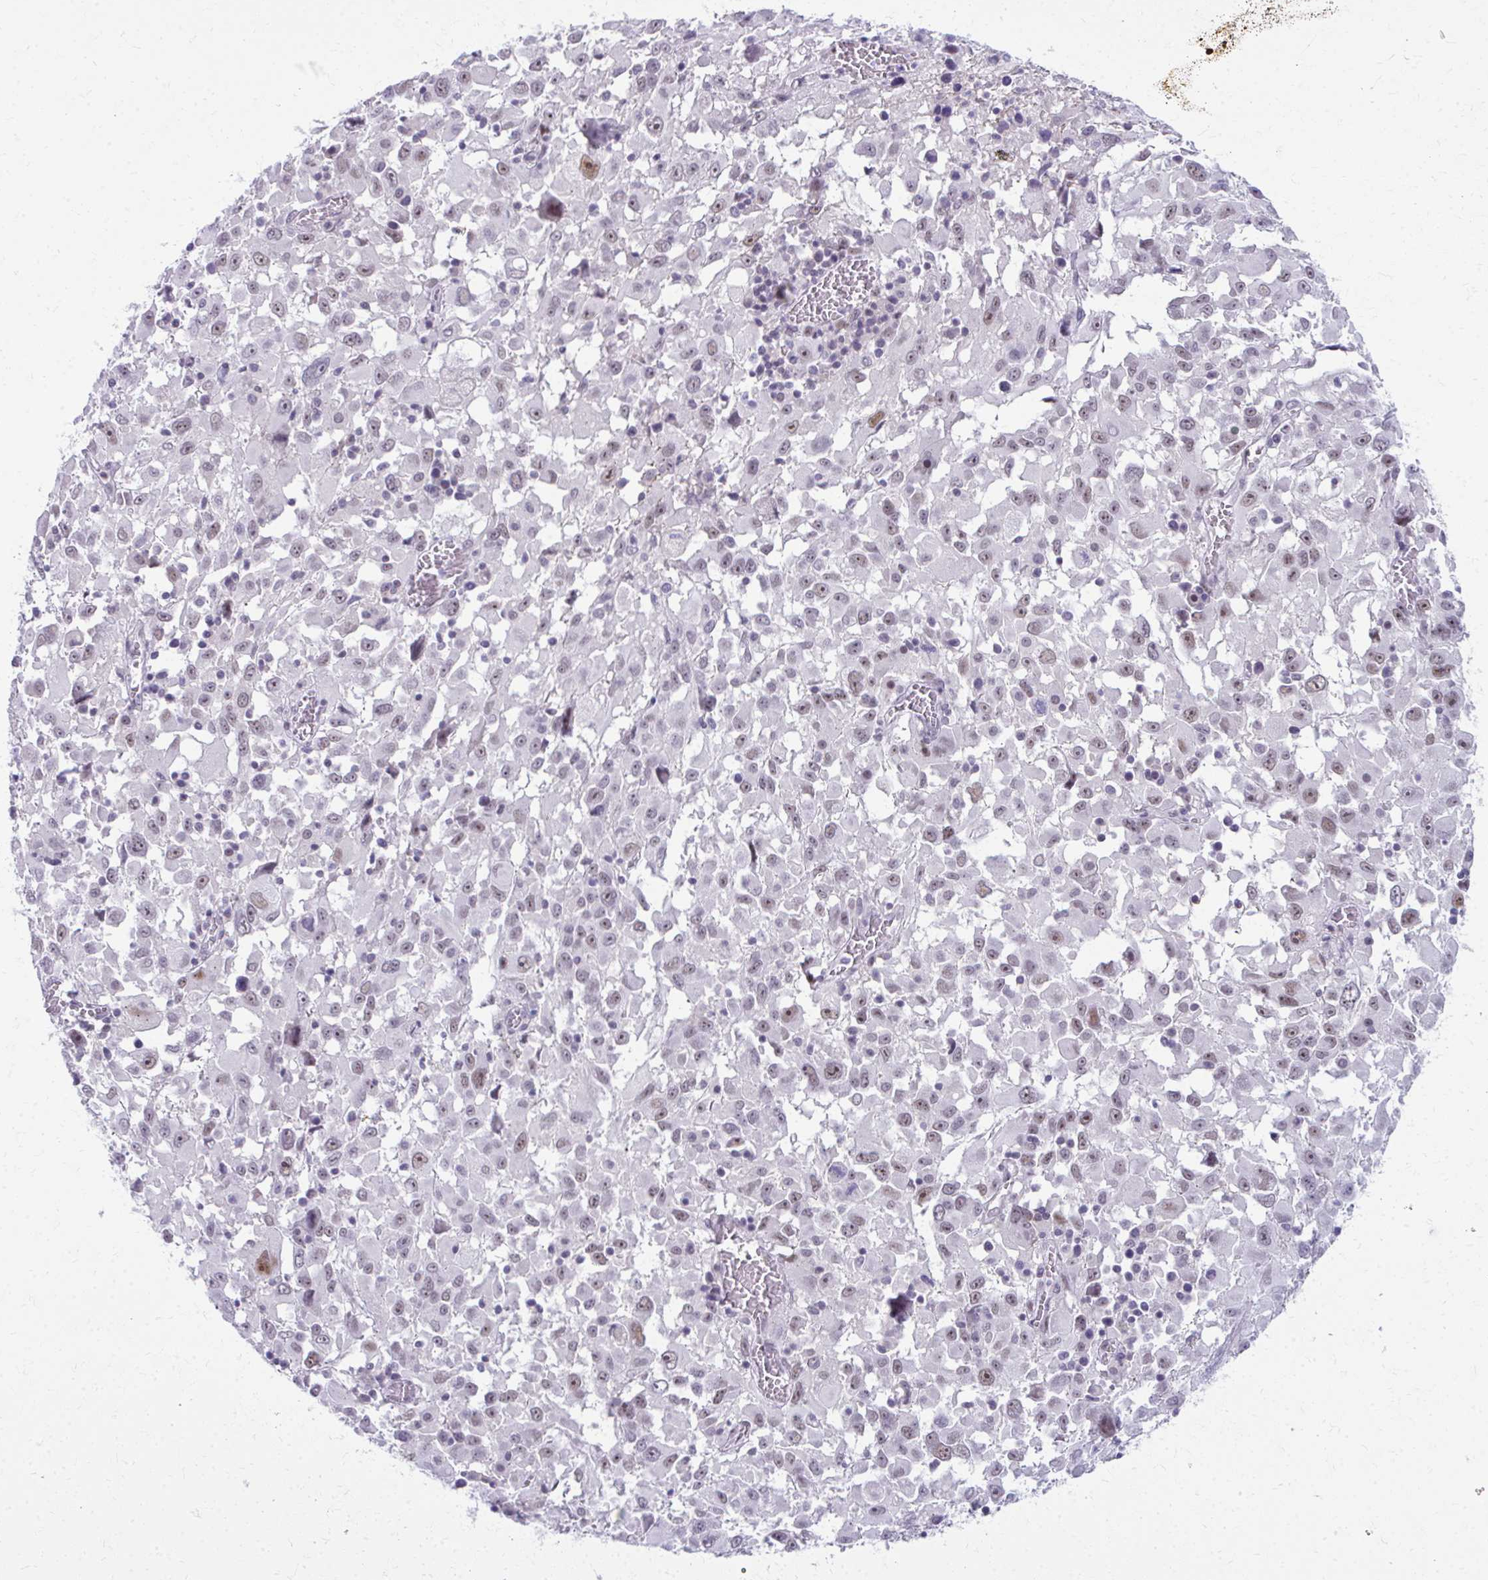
{"staining": {"intensity": "weak", "quantity": "25%-75%", "location": "nuclear"}, "tissue": "melanoma", "cell_type": "Tumor cells", "image_type": "cancer", "snomed": [{"axis": "morphology", "description": "Malignant melanoma, Metastatic site"}, {"axis": "topography", "description": "Soft tissue"}], "caption": "High-magnification brightfield microscopy of melanoma stained with DAB (3,3'-diaminobenzidine) (brown) and counterstained with hematoxylin (blue). tumor cells exhibit weak nuclear positivity is identified in about25%-75% of cells.", "gene": "MAF1", "patient": {"sex": "male", "age": 50}}